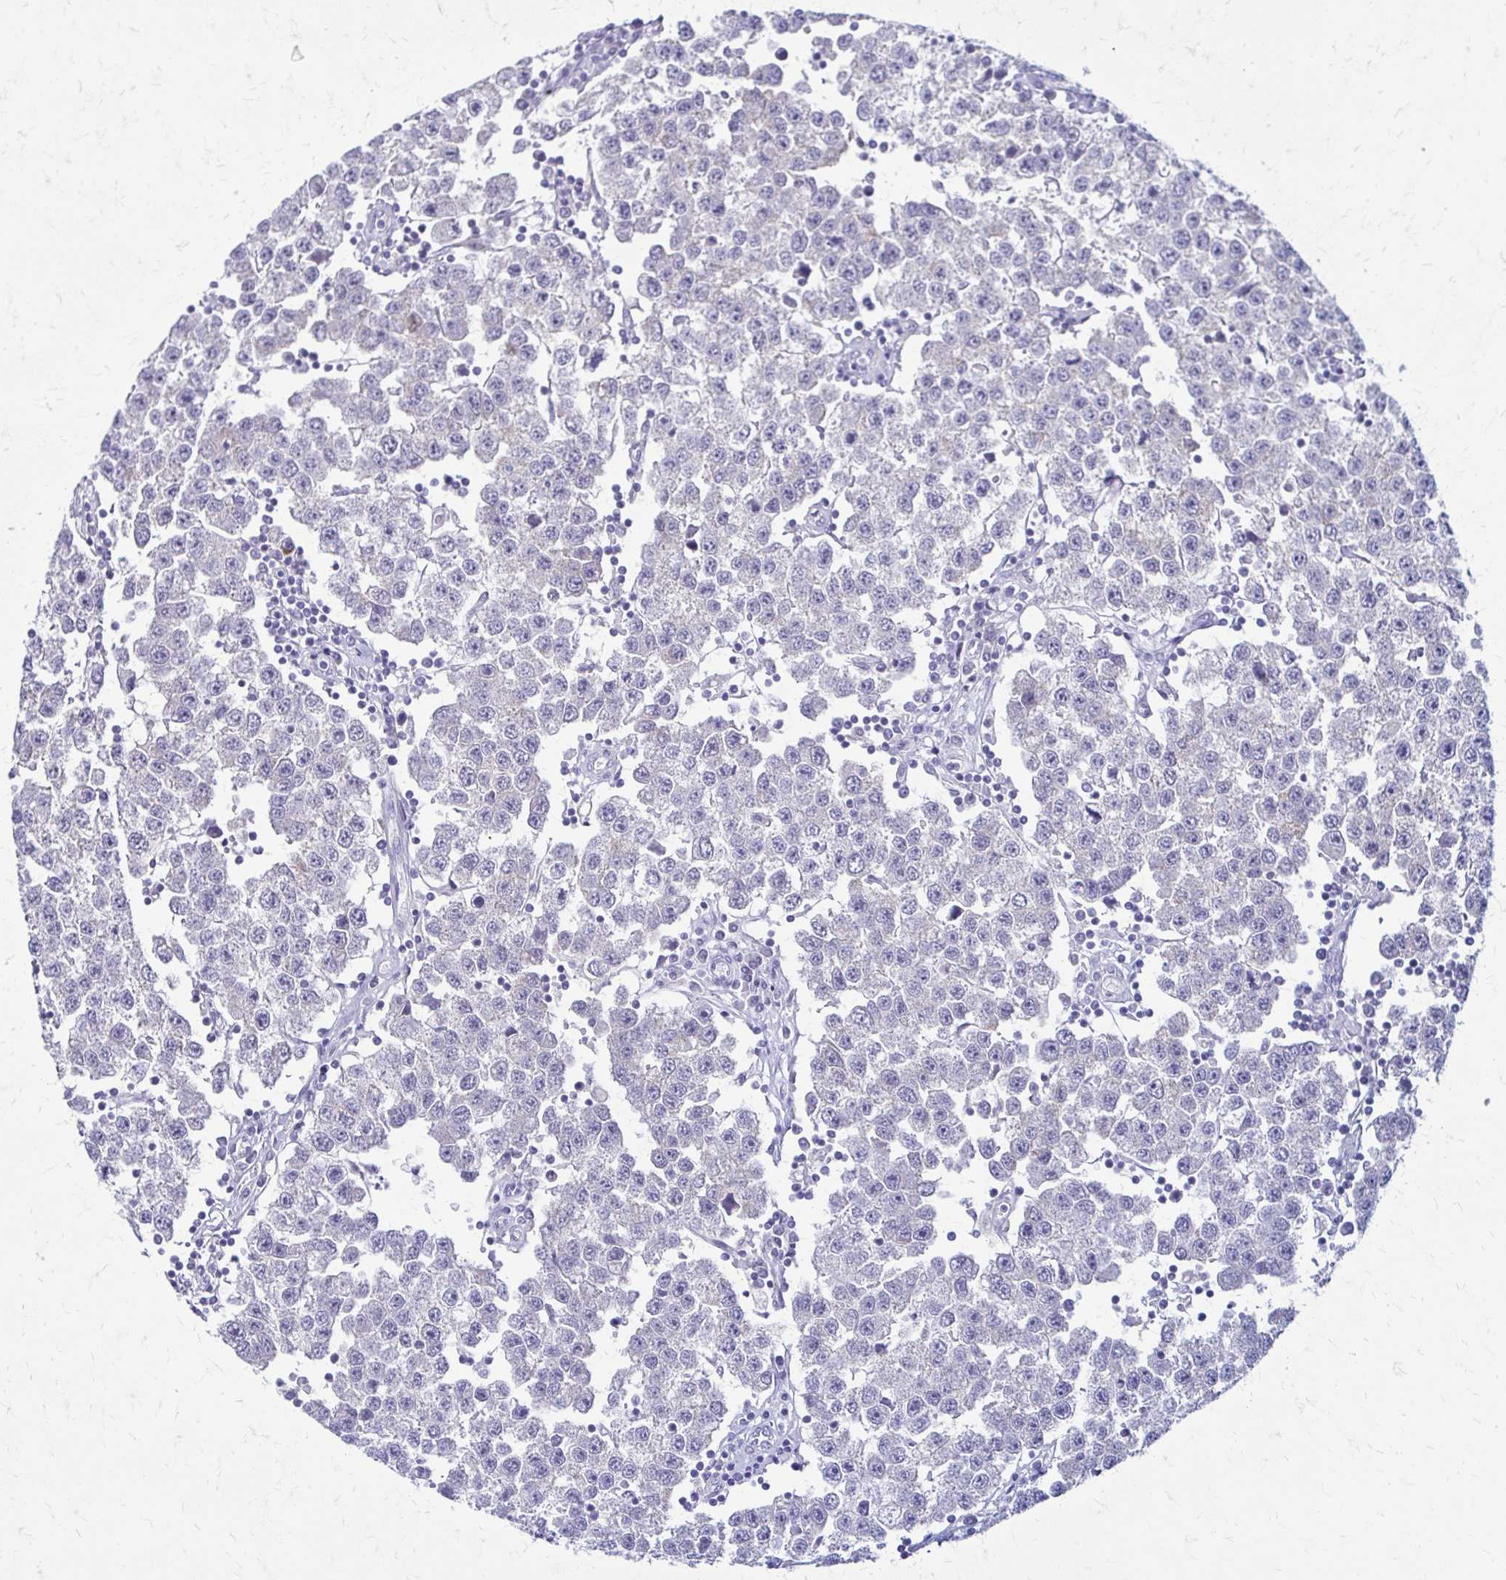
{"staining": {"intensity": "weak", "quantity": "<25%", "location": "cytoplasmic/membranous"}, "tissue": "testis cancer", "cell_type": "Tumor cells", "image_type": "cancer", "snomed": [{"axis": "morphology", "description": "Seminoma, NOS"}, {"axis": "topography", "description": "Testis"}], "caption": "High magnification brightfield microscopy of seminoma (testis) stained with DAB (3,3'-diaminobenzidine) (brown) and counterstained with hematoxylin (blue): tumor cells show no significant expression.", "gene": "SAMD13", "patient": {"sex": "male", "age": 34}}